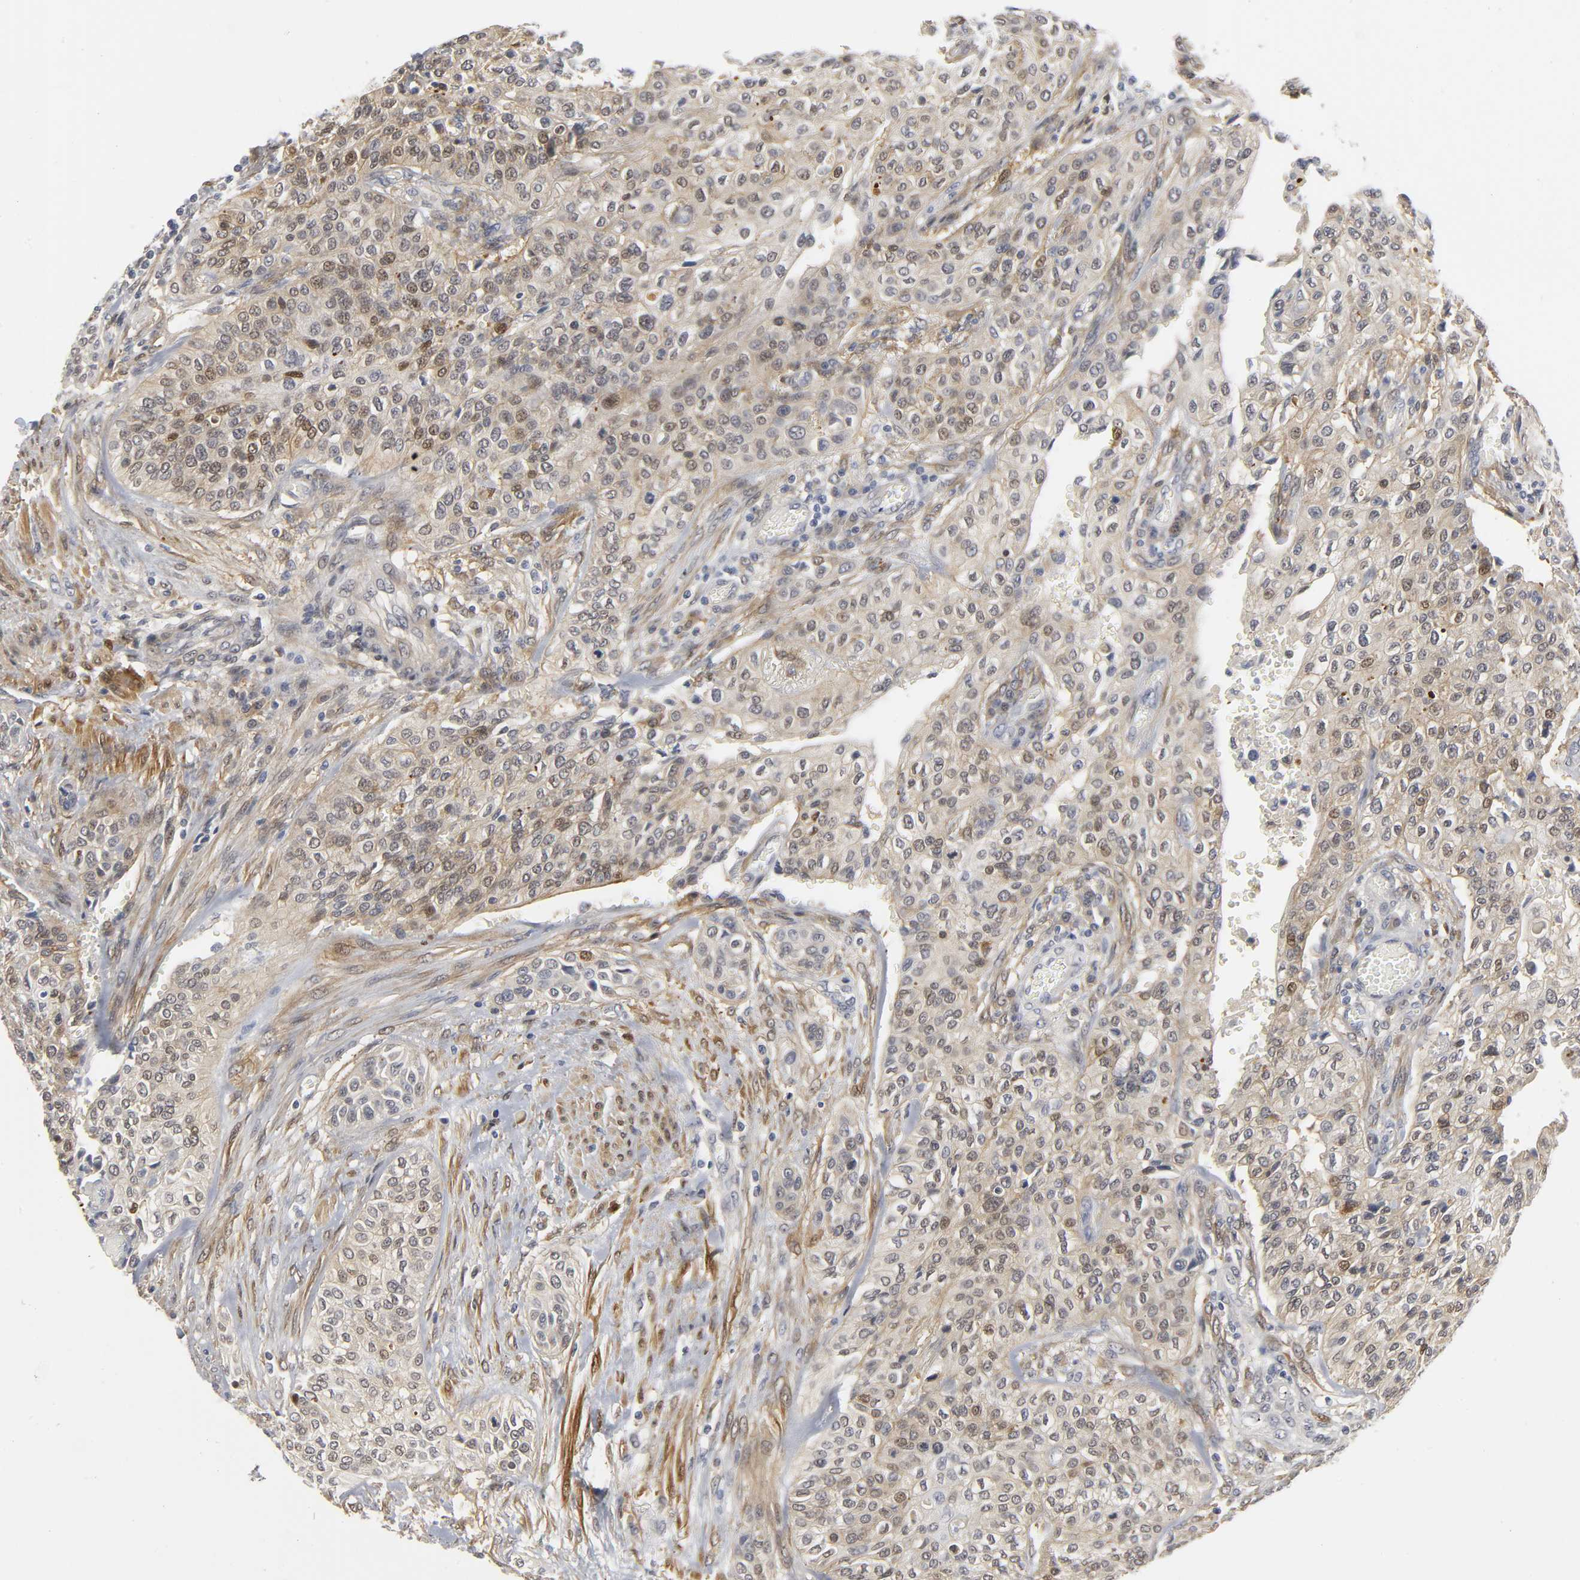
{"staining": {"intensity": "weak", "quantity": "25%-75%", "location": "cytoplasmic/membranous,nuclear"}, "tissue": "urothelial cancer", "cell_type": "Tumor cells", "image_type": "cancer", "snomed": [{"axis": "morphology", "description": "Urothelial carcinoma, High grade"}, {"axis": "topography", "description": "Urinary bladder"}], "caption": "Protein analysis of urothelial cancer tissue demonstrates weak cytoplasmic/membranous and nuclear positivity in about 25%-75% of tumor cells.", "gene": "PDLIM3", "patient": {"sex": "male", "age": 74}}